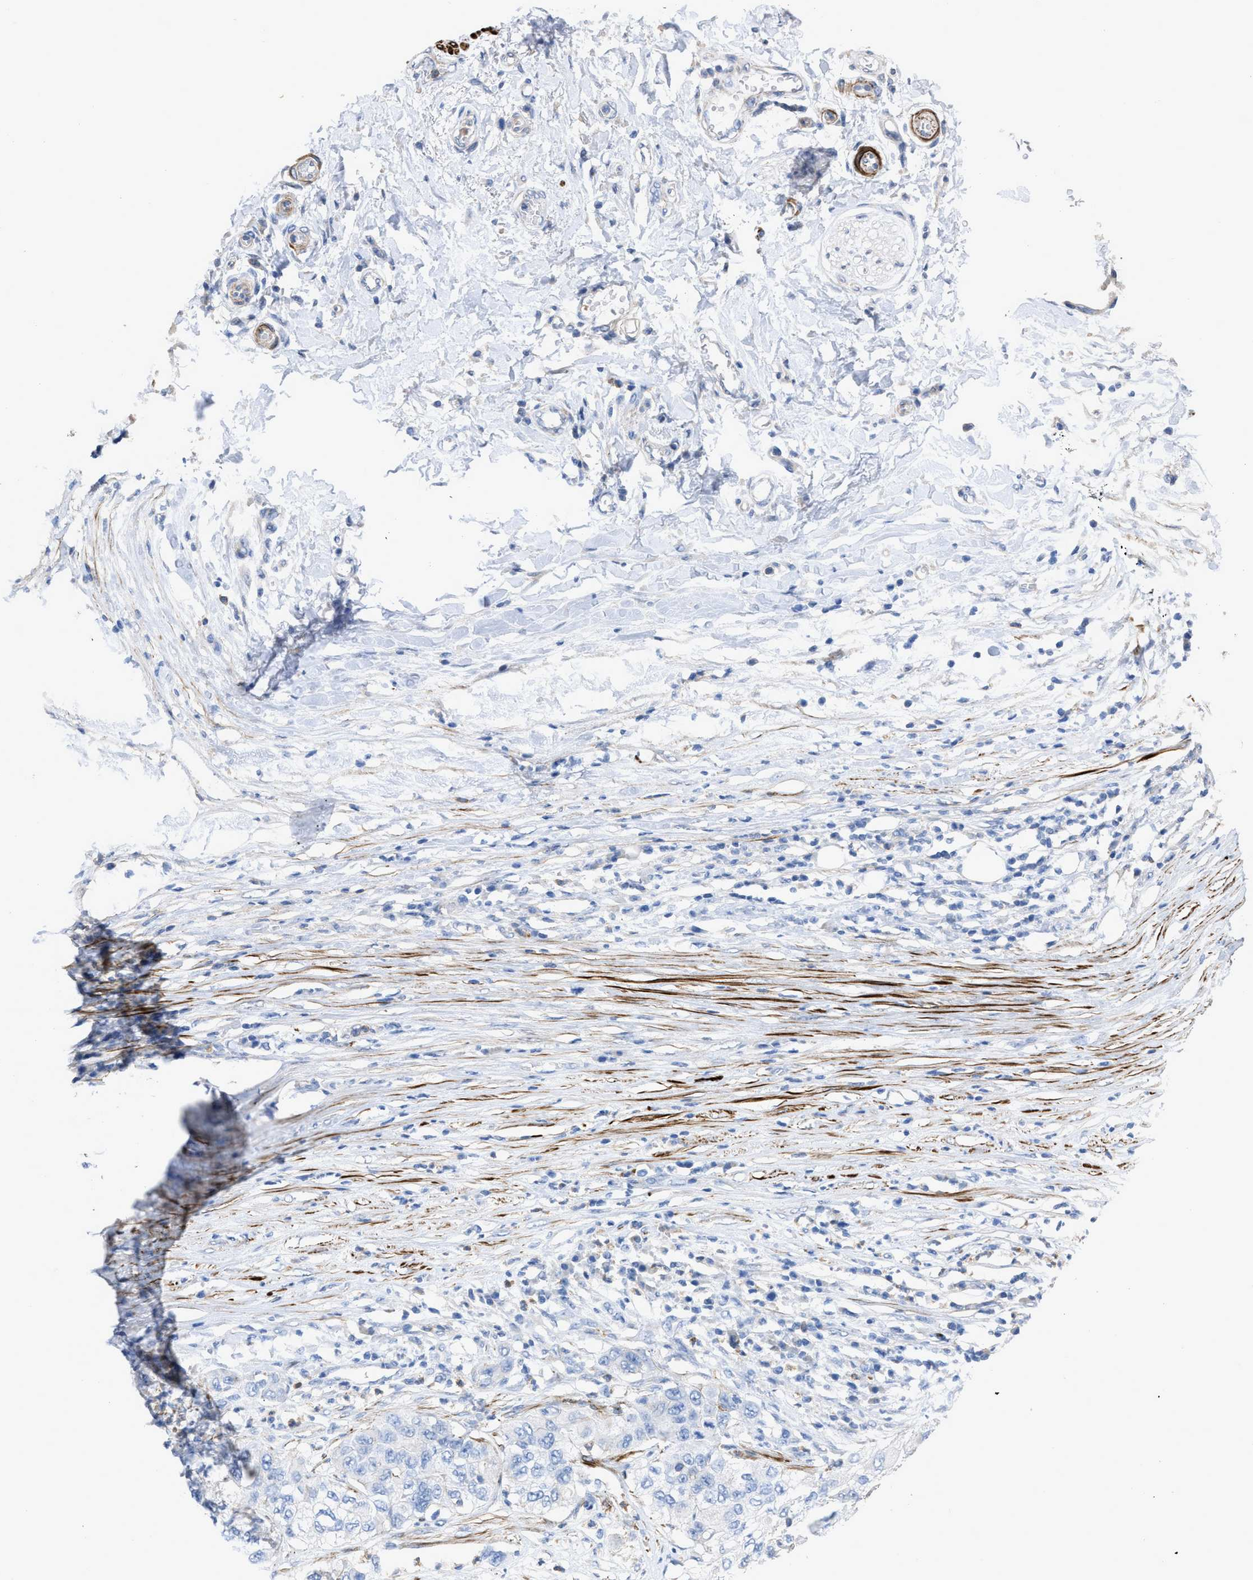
{"staining": {"intensity": "negative", "quantity": "none", "location": "none"}, "tissue": "pancreatic cancer", "cell_type": "Tumor cells", "image_type": "cancer", "snomed": [{"axis": "morphology", "description": "Adenocarcinoma, NOS"}, {"axis": "topography", "description": "Pancreas"}], "caption": "High magnification brightfield microscopy of adenocarcinoma (pancreatic) stained with DAB (3,3'-diaminobenzidine) (brown) and counterstained with hematoxylin (blue): tumor cells show no significant positivity. (DAB (3,3'-diaminobenzidine) immunohistochemistry (IHC) with hematoxylin counter stain).", "gene": "PRMT2", "patient": {"sex": "female", "age": 78}}